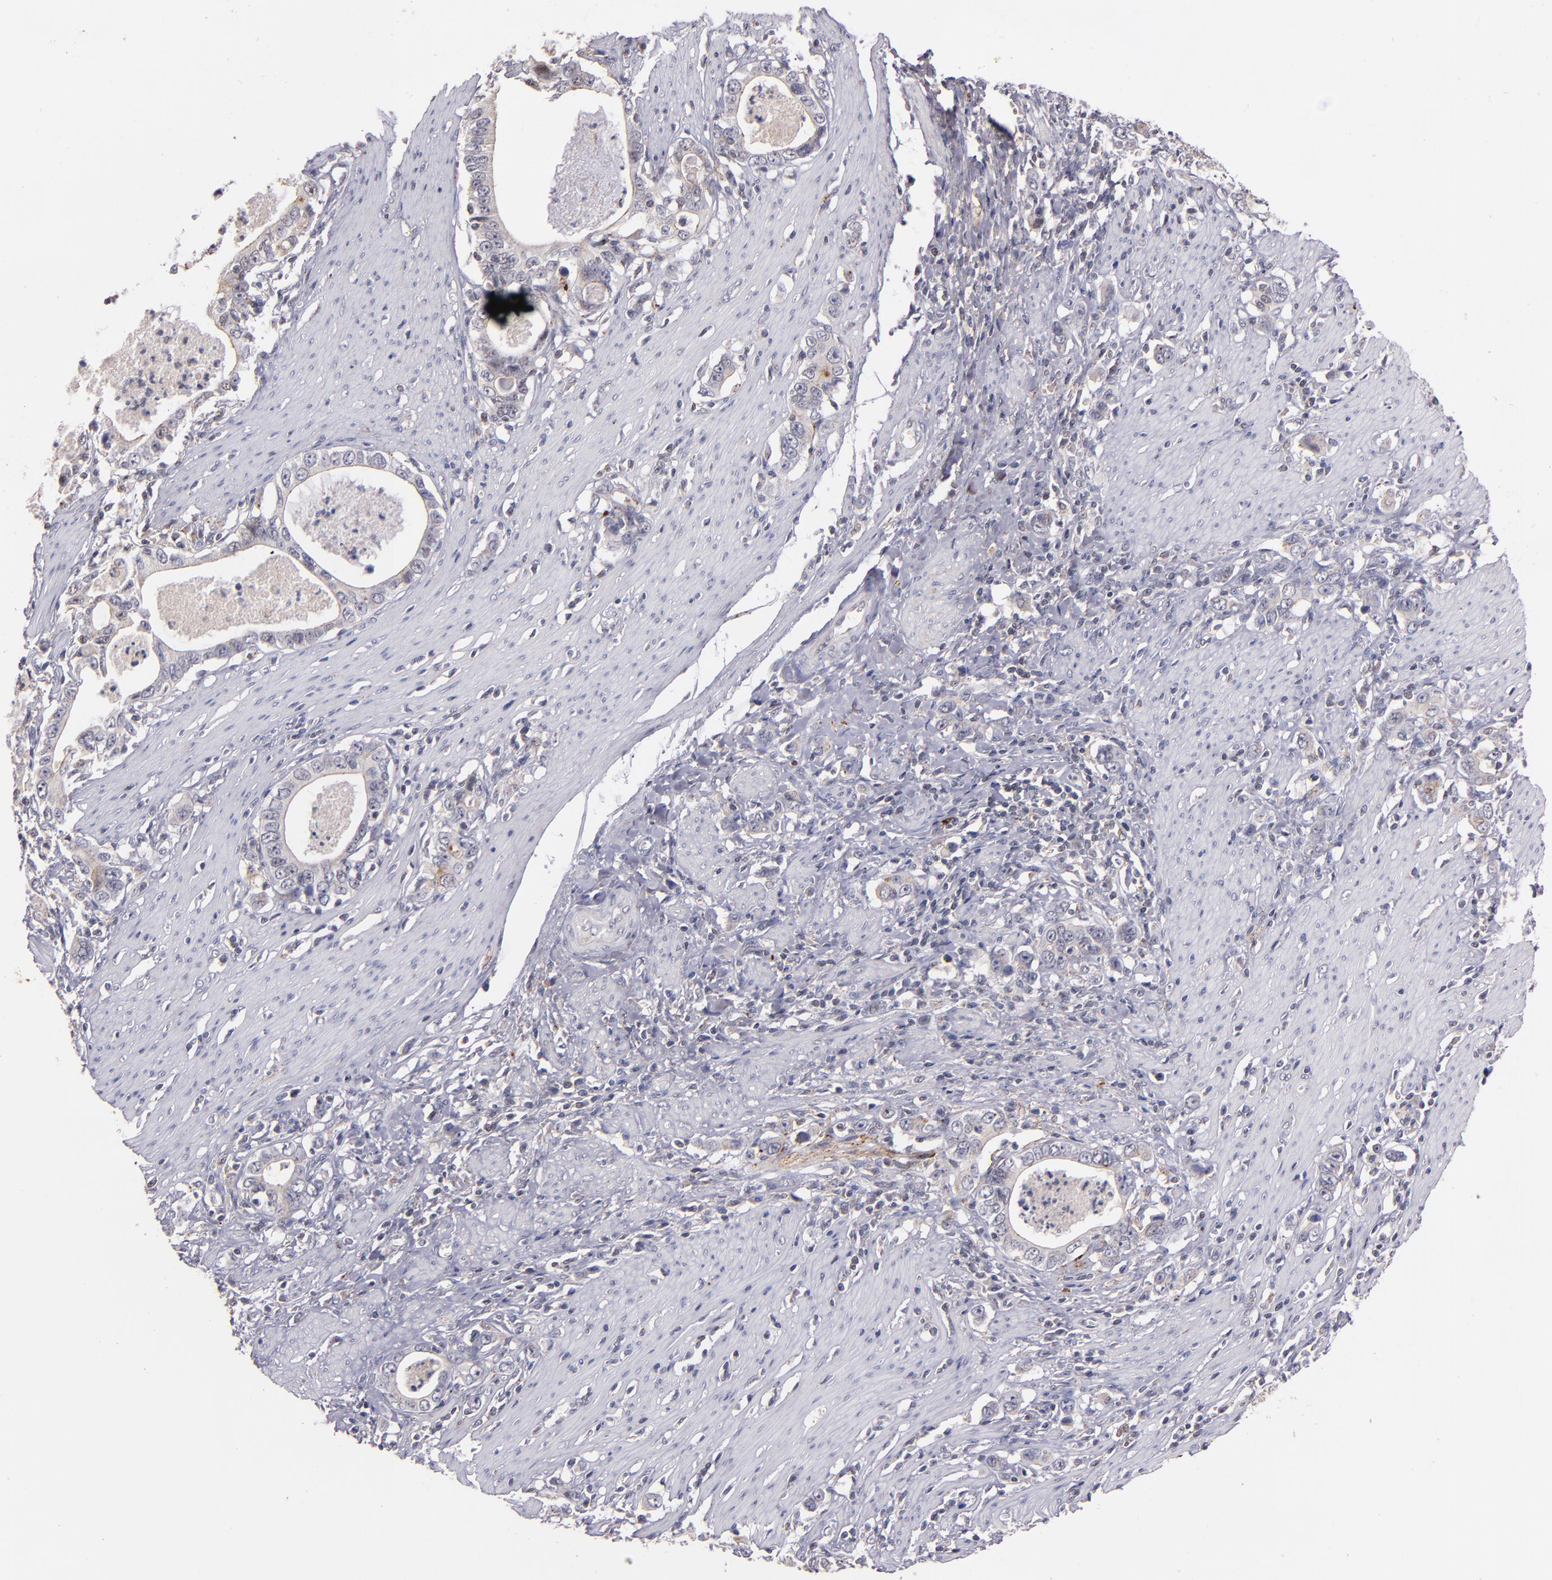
{"staining": {"intensity": "weak", "quantity": "<25%", "location": "cytoplasmic/membranous"}, "tissue": "stomach cancer", "cell_type": "Tumor cells", "image_type": "cancer", "snomed": [{"axis": "morphology", "description": "Adenocarcinoma, NOS"}, {"axis": "topography", "description": "Stomach, lower"}], "caption": "Human stomach adenocarcinoma stained for a protein using immunohistochemistry exhibits no positivity in tumor cells.", "gene": "SYP", "patient": {"sex": "female", "age": 72}}